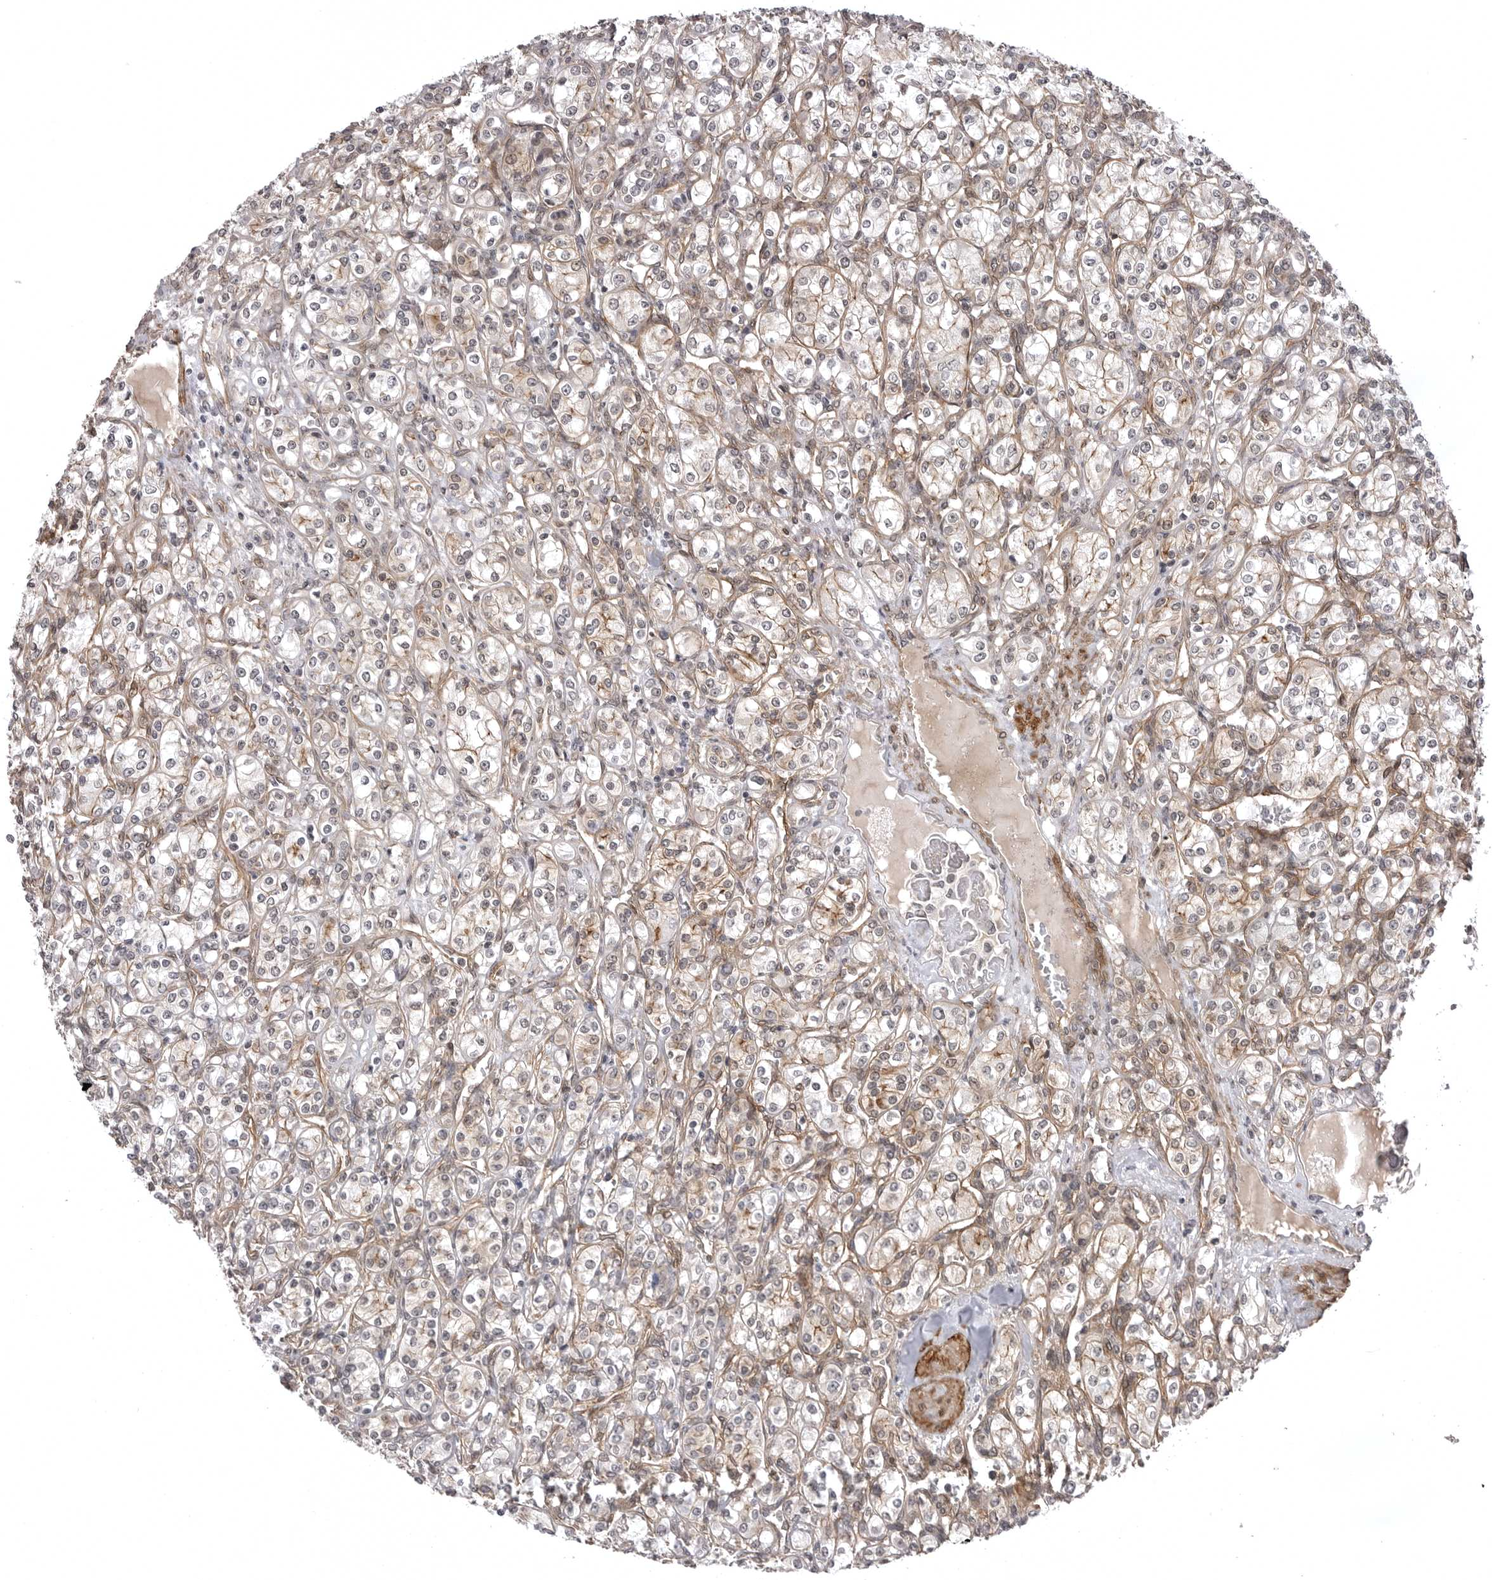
{"staining": {"intensity": "weak", "quantity": "<25%", "location": "cytoplasmic/membranous"}, "tissue": "renal cancer", "cell_type": "Tumor cells", "image_type": "cancer", "snomed": [{"axis": "morphology", "description": "Adenocarcinoma, NOS"}, {"axis": "topography", "description": "Kidney"}], "caption": "The histopathology image demonstrates no staining of tumor cells in renal adenocarcinoma.", "gene": "SORBS1", "patient": {"sex": "male", "age": 77}}